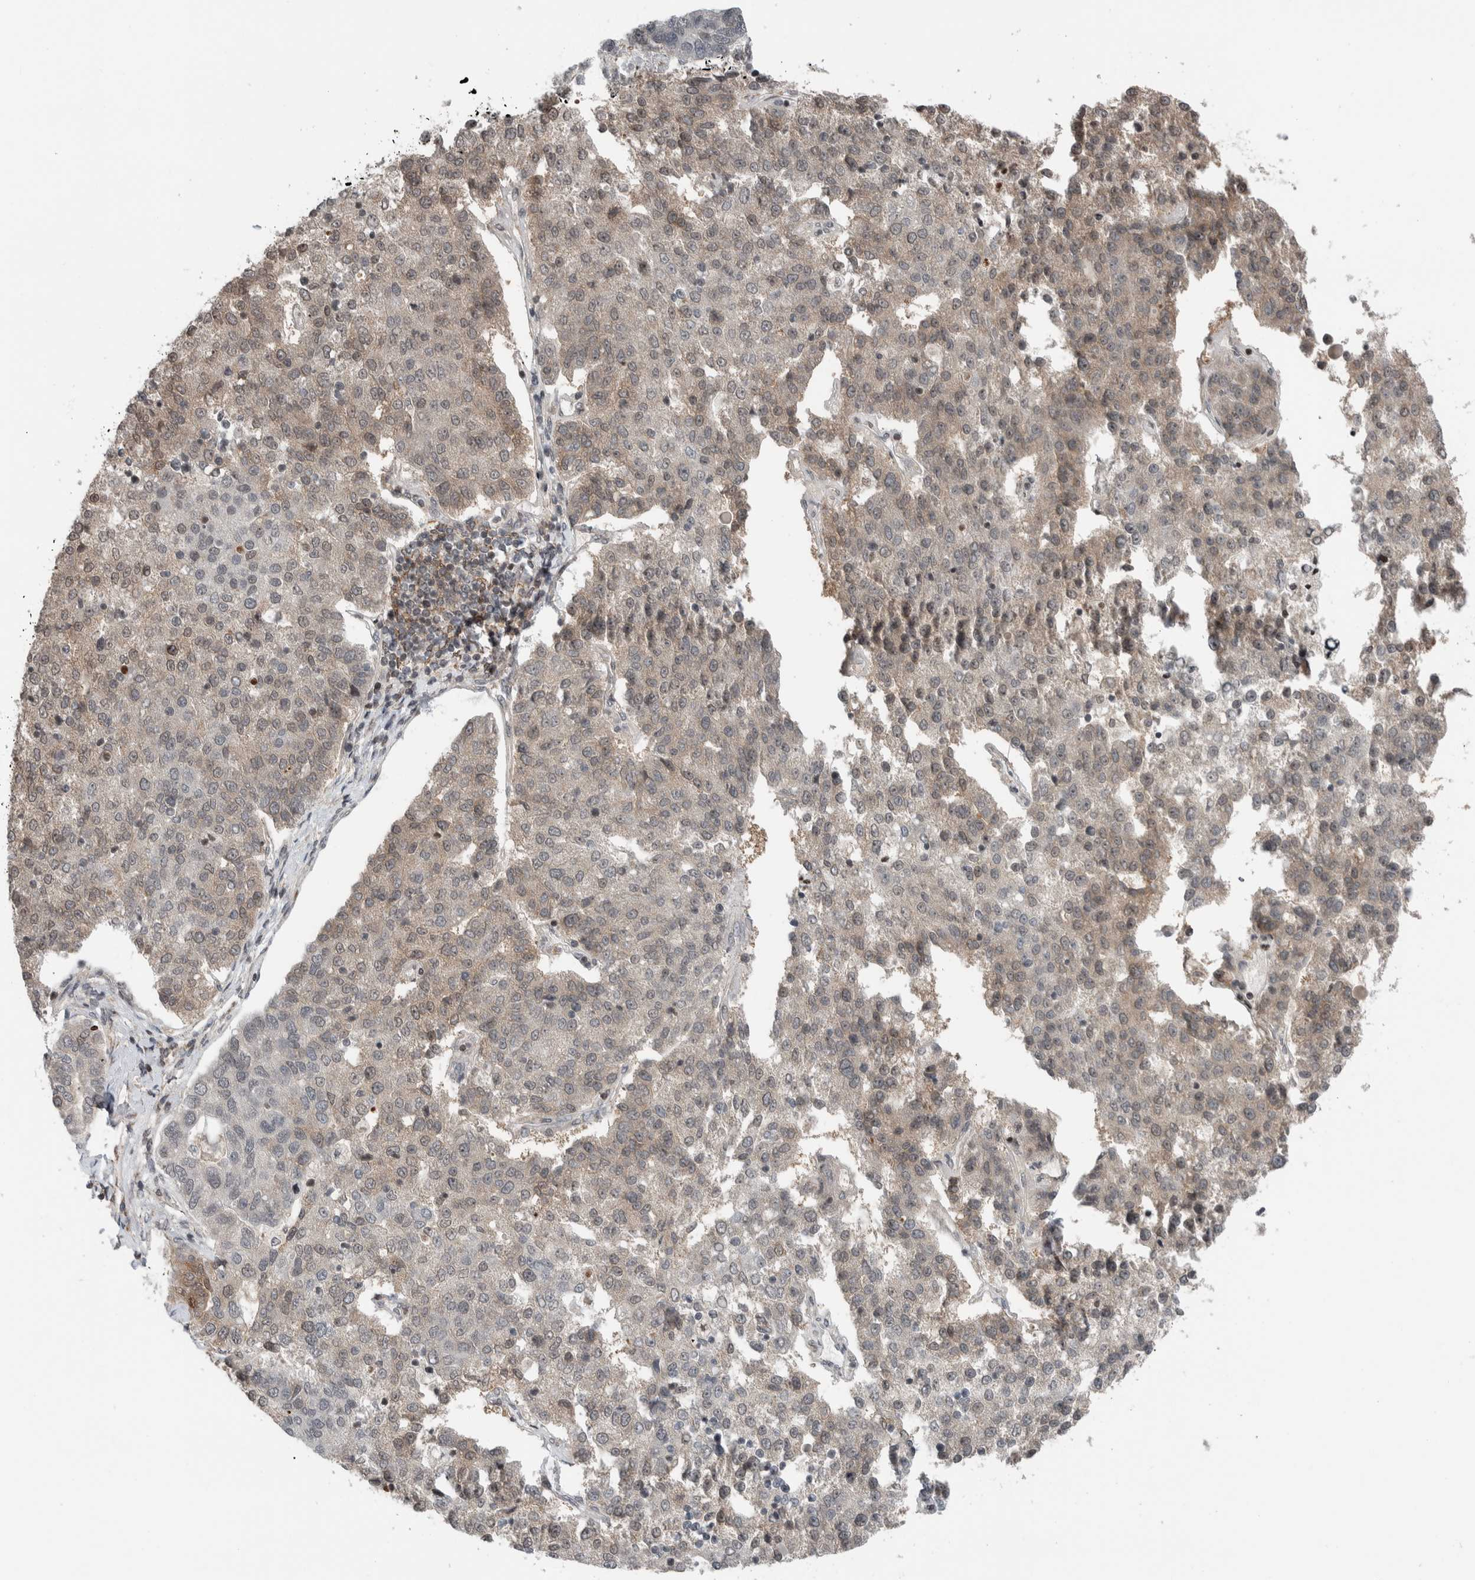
{"staining": {"intensity": "weak", "quantity": "25%-75%", "location": "nuclear"}, "tissue": "pancreatic cancer", "cell_type": "Tumor cells", "image_type": "cancer", "snomed": [{"axis": "morphology", "description": "Adenocarcinoma, NOS"}, {"axis": "topography", "description": "Pancreas"}], "caption": "Human pancreatic adenocarcinoma stained with a protein marker demonstrates weak staining in tumor cells.", "gene": "NPLOC4", "patient": {"sex": "female", "age": 61}}